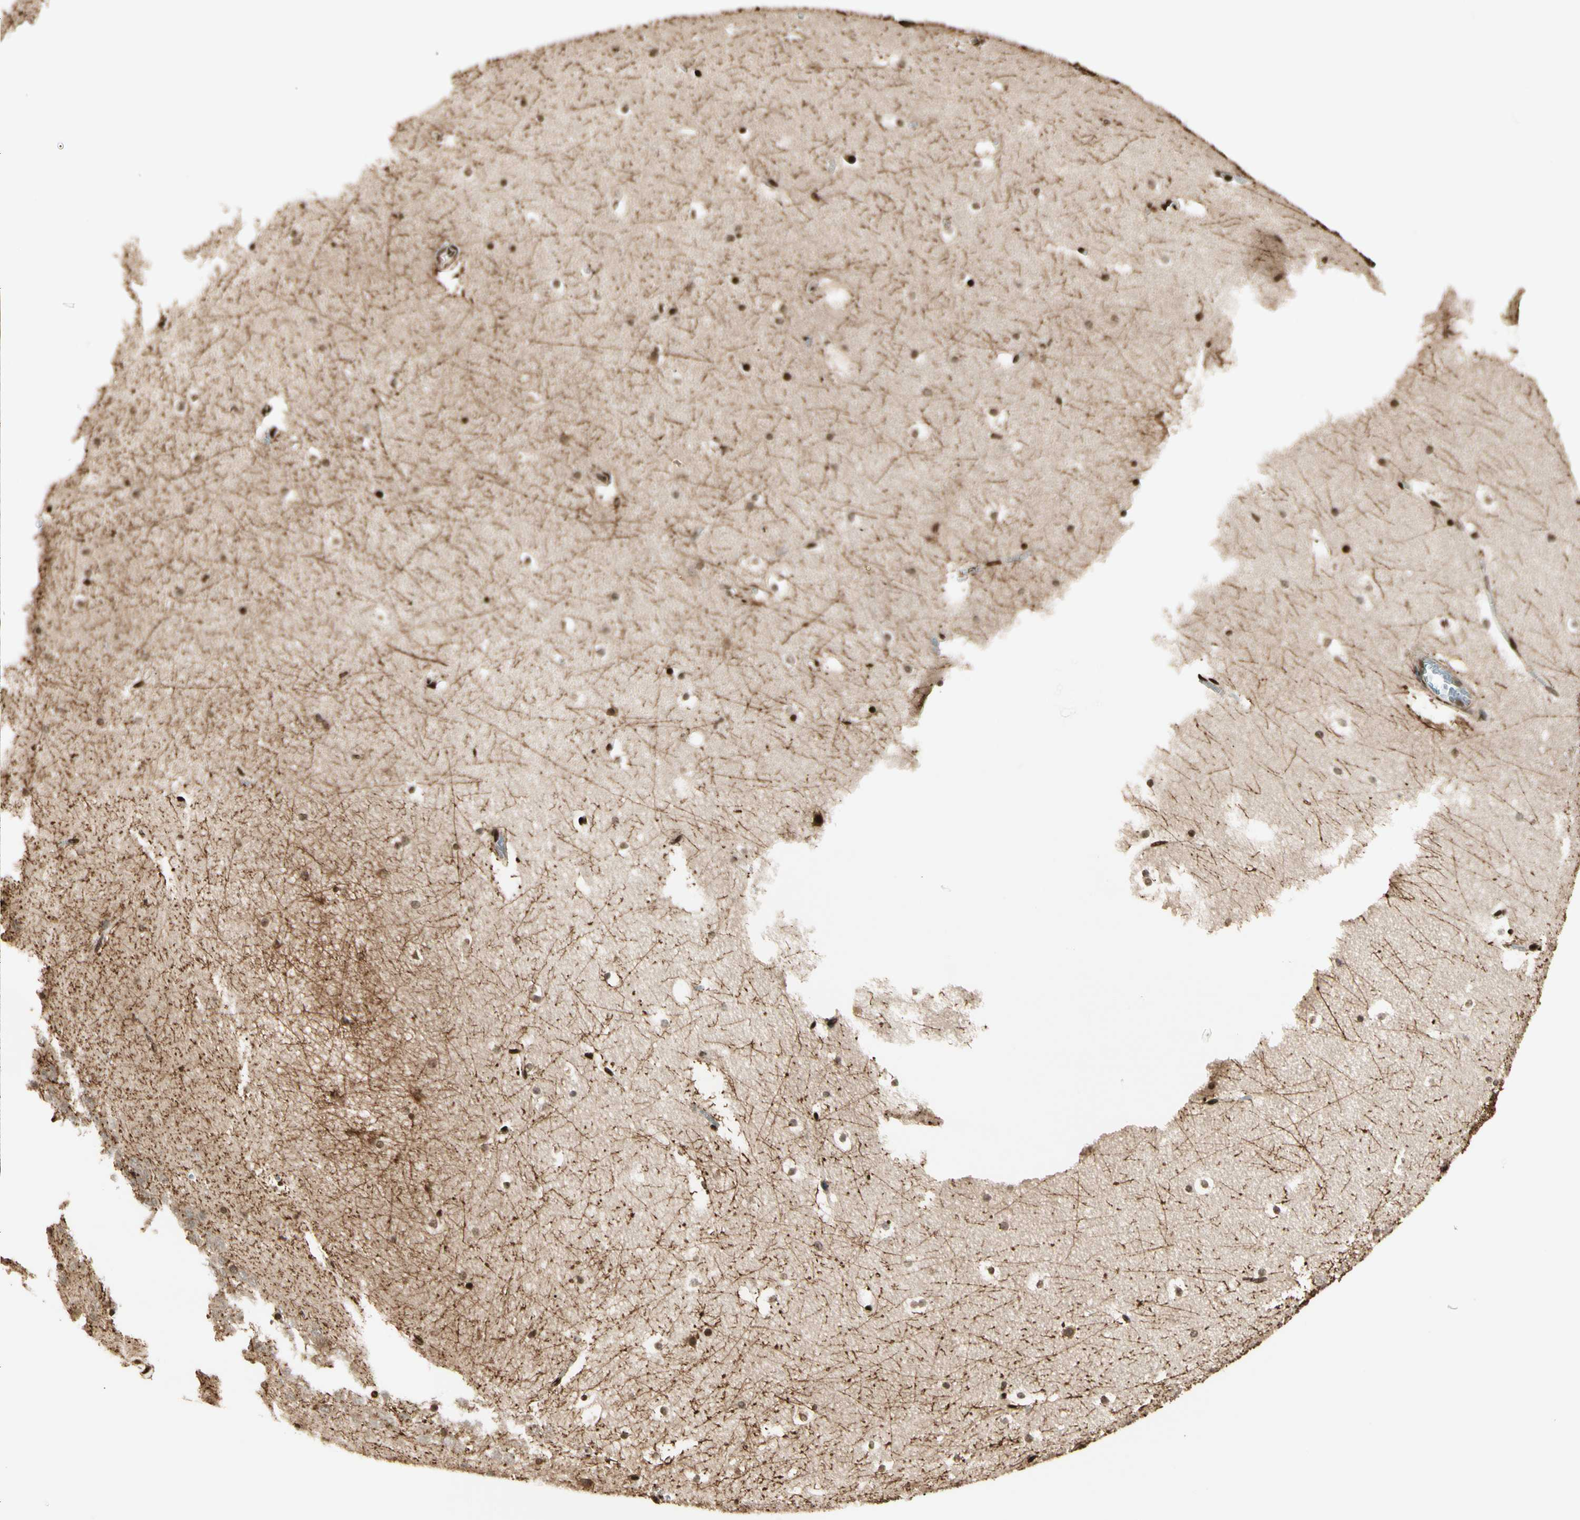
{"staining": {"intensity": "strong", "quantity": ">75%", "location": "nuclear"}, "tissue": "hippocampus", "cell_type": "Glial cells", "image_type": "normal", "snomed": [{"axis": "morphology", "description": "Normal tissue, NOS"}, {"axis": "topography", "description": "Hippocampus"}], "caption": "The photomicrograph demonstrates staining of normal hippocampus, revealing strong nuclear protein staining (brown color) within glial cells.", "gene": "TSHZ3", "patient": {"sex": "male", "age": 45}}